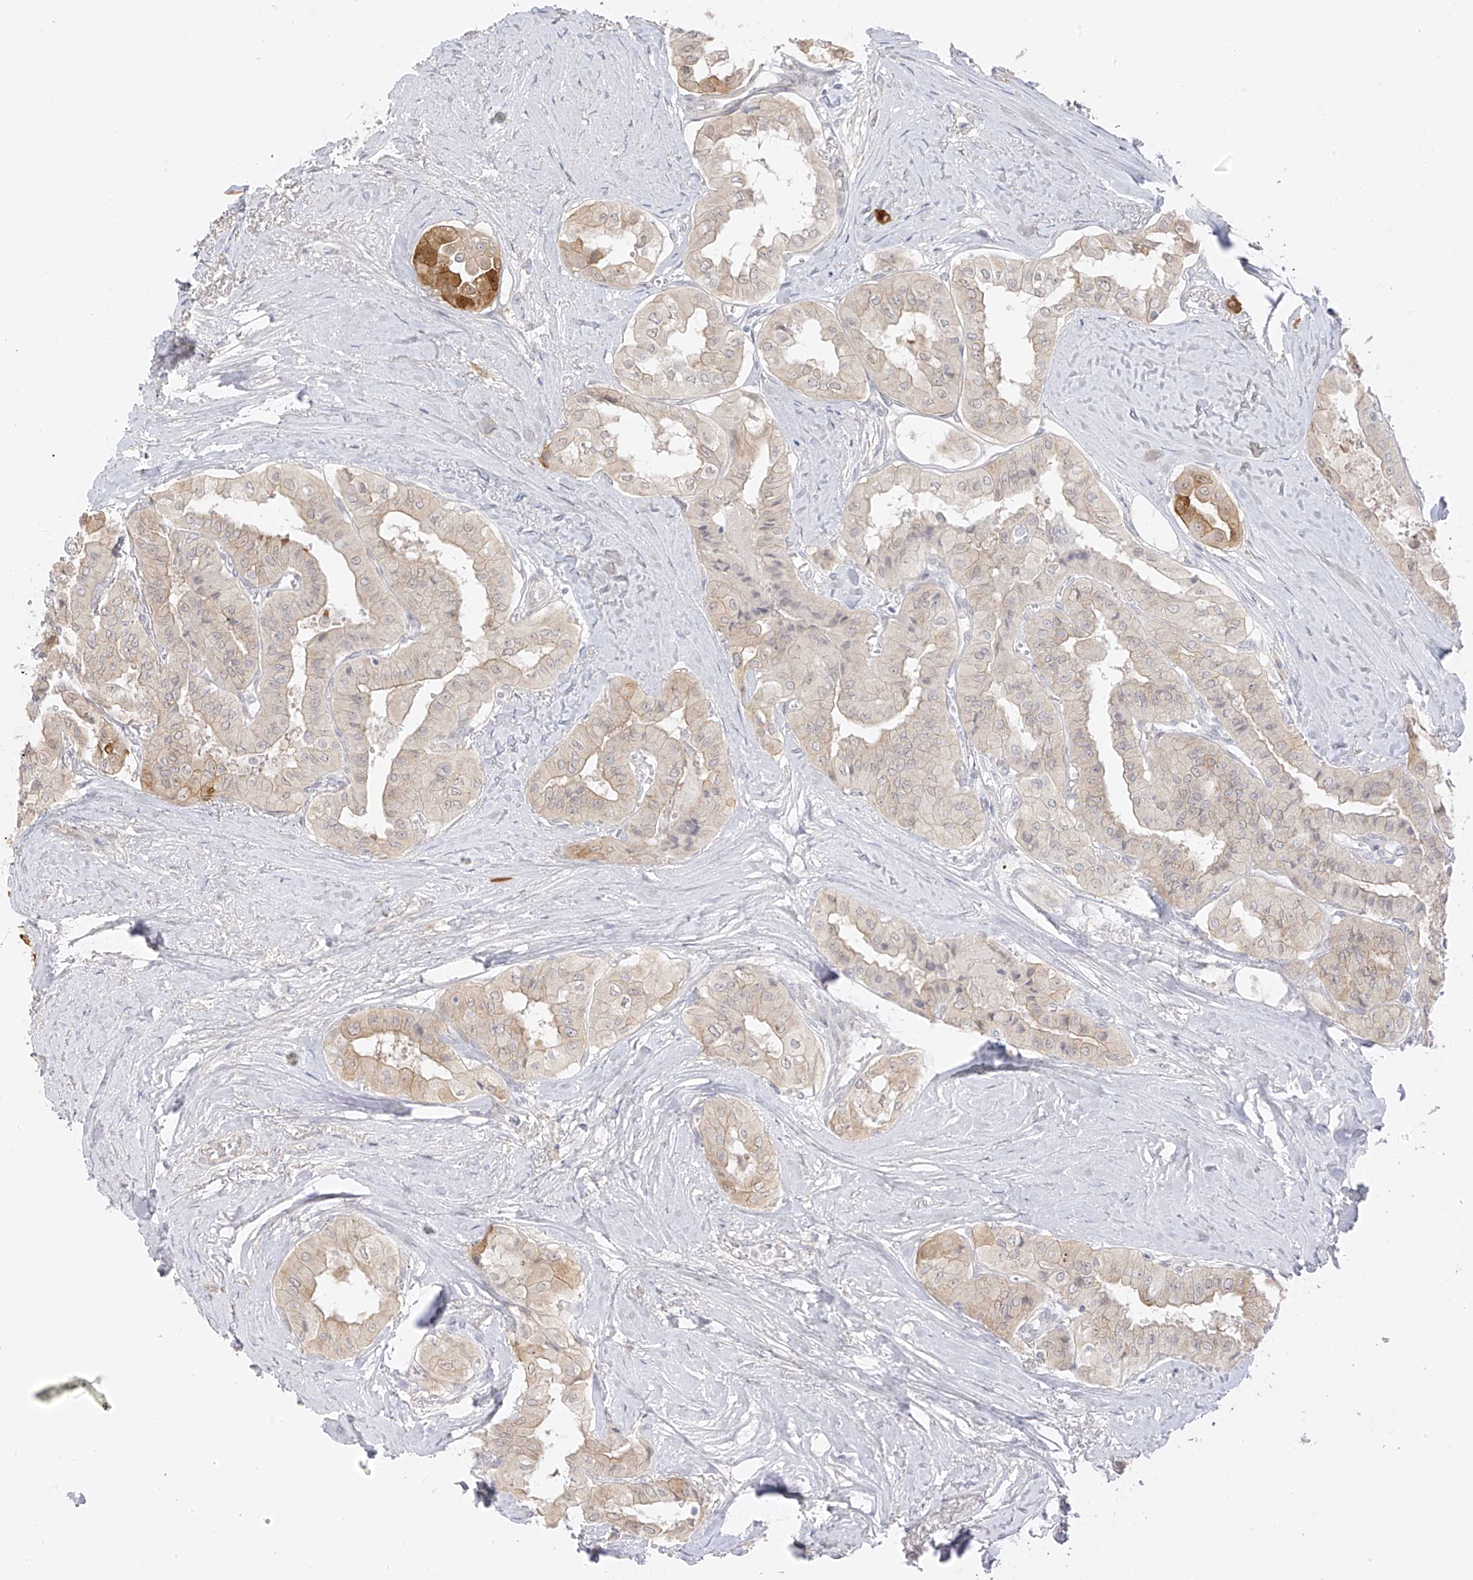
{"staining": {"intensity": "moderate", "quantity": "<25%", "location": "cytoplasmic/membranous"}, "tissue": "thyroid cancer", "cell_type": "Tumor cells", "image_type": "cancer", "snomed": [{"axis": "morphology", "description": "Papillary adenocarcinoma, NOS"}, {"axis": "topography", "description": "Thyroid gland"}], "caption": "DAB (3,3'-diaminobenzidine) immunohistochemical staining of human thyroid cancer (papillary adenocarcinoma) displays moderate cytoplasmic/membranous protein staining in about <25% of tumor cells. (DAB (3,3'-diaminobenzidine) = brown stain, brightfield microscopy at high magnification).", "gene": "DCDC2", "patient": {"sex": "female", "age": 59}}